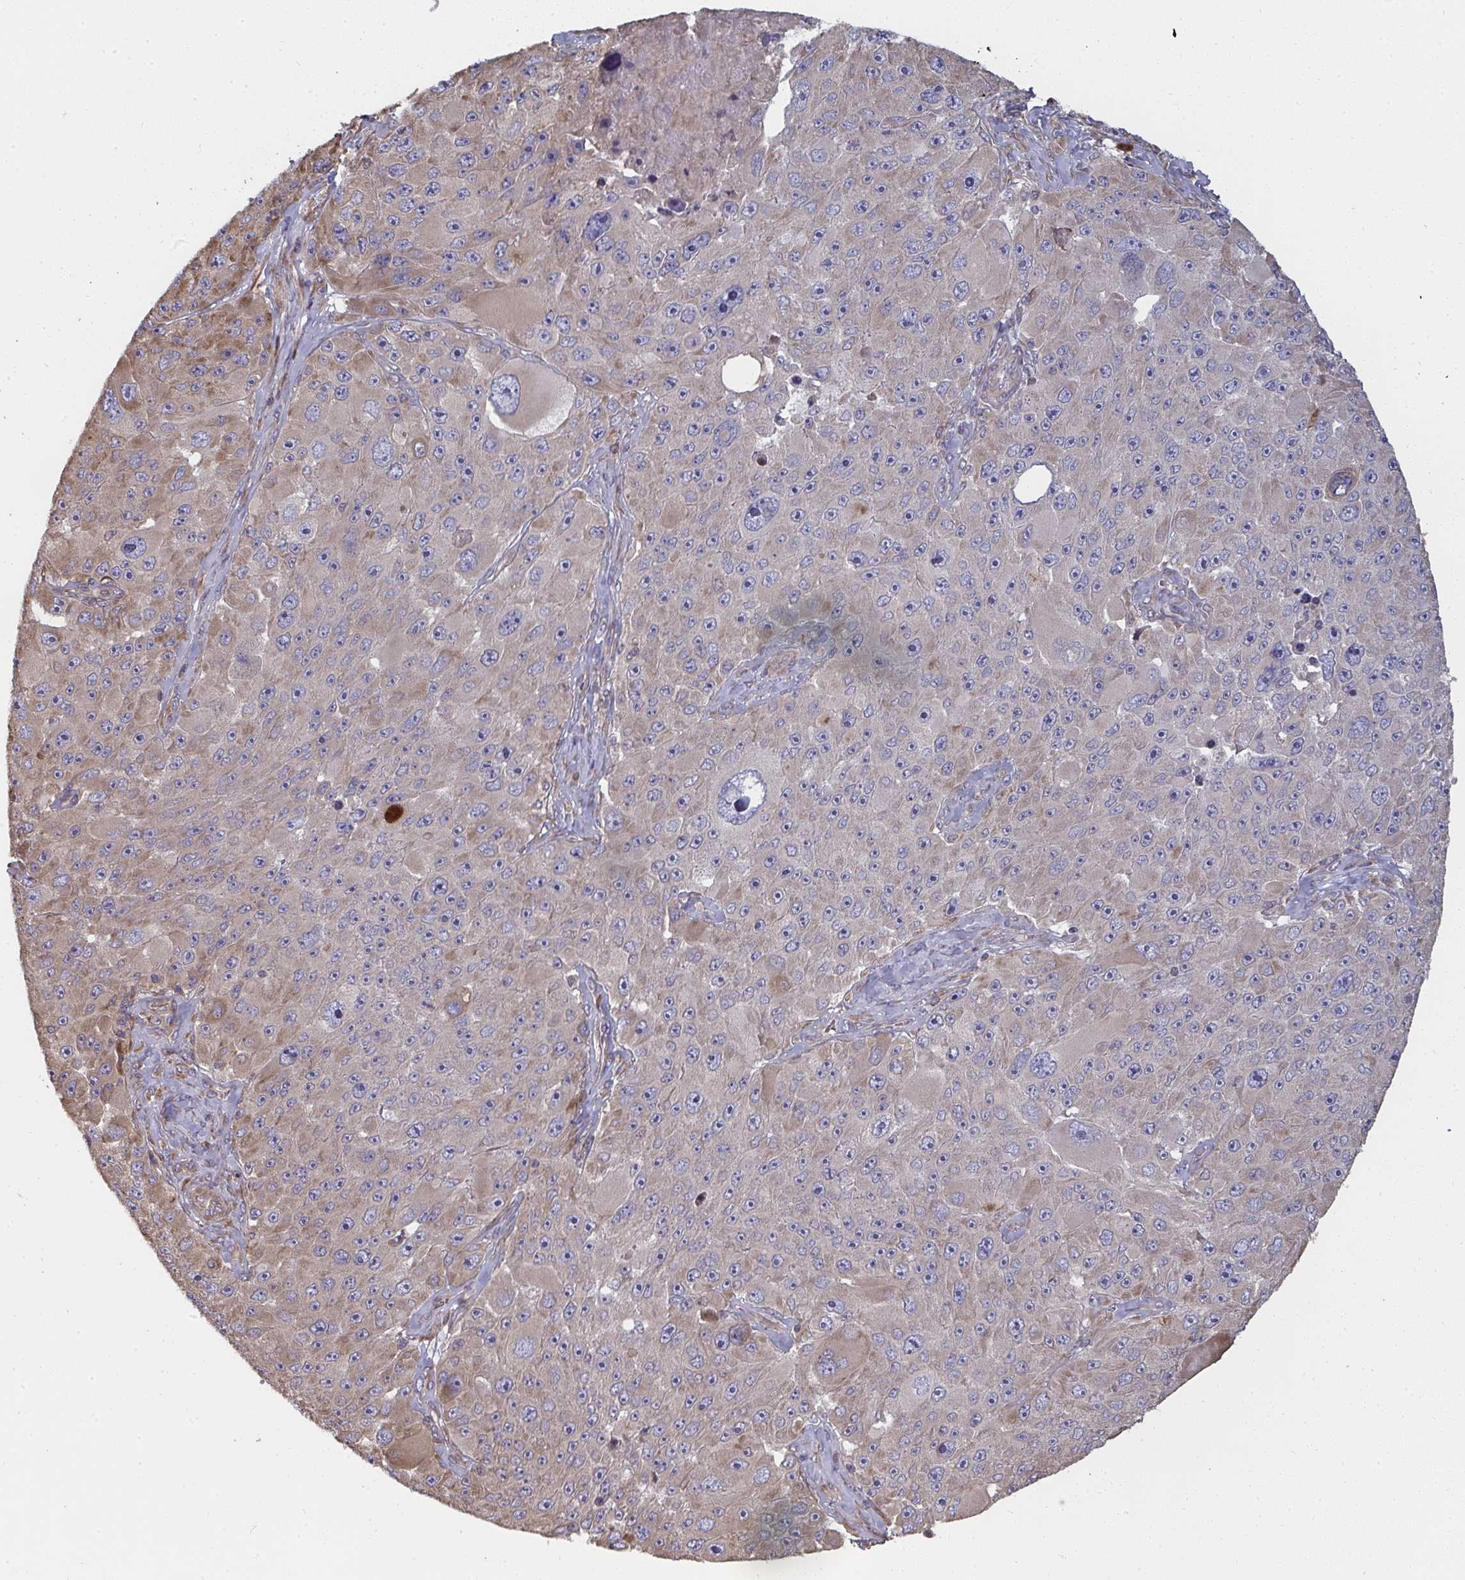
{"staining": {"intensity": "weak", "quantity": "25%-75%", "location": "cytoplasmic/membranous"}, "tissue": "melanoma", "cell_type": "Tumor cells", "image_type": "cancer", "snomed": [{"axis": "morphology", "description": "Malignant melanoma, Metastatic site"}, {"axis": "topography", "description": "Lymph node"}], "caption": "Melanoma was stained to show a protein in brown. There is low levels of weak cytoplasmic/membranous staining in about 25%-75% of tumor cells.", "gene": "ZFYVE28", "patient": {"sex": "male", "age": 62}}